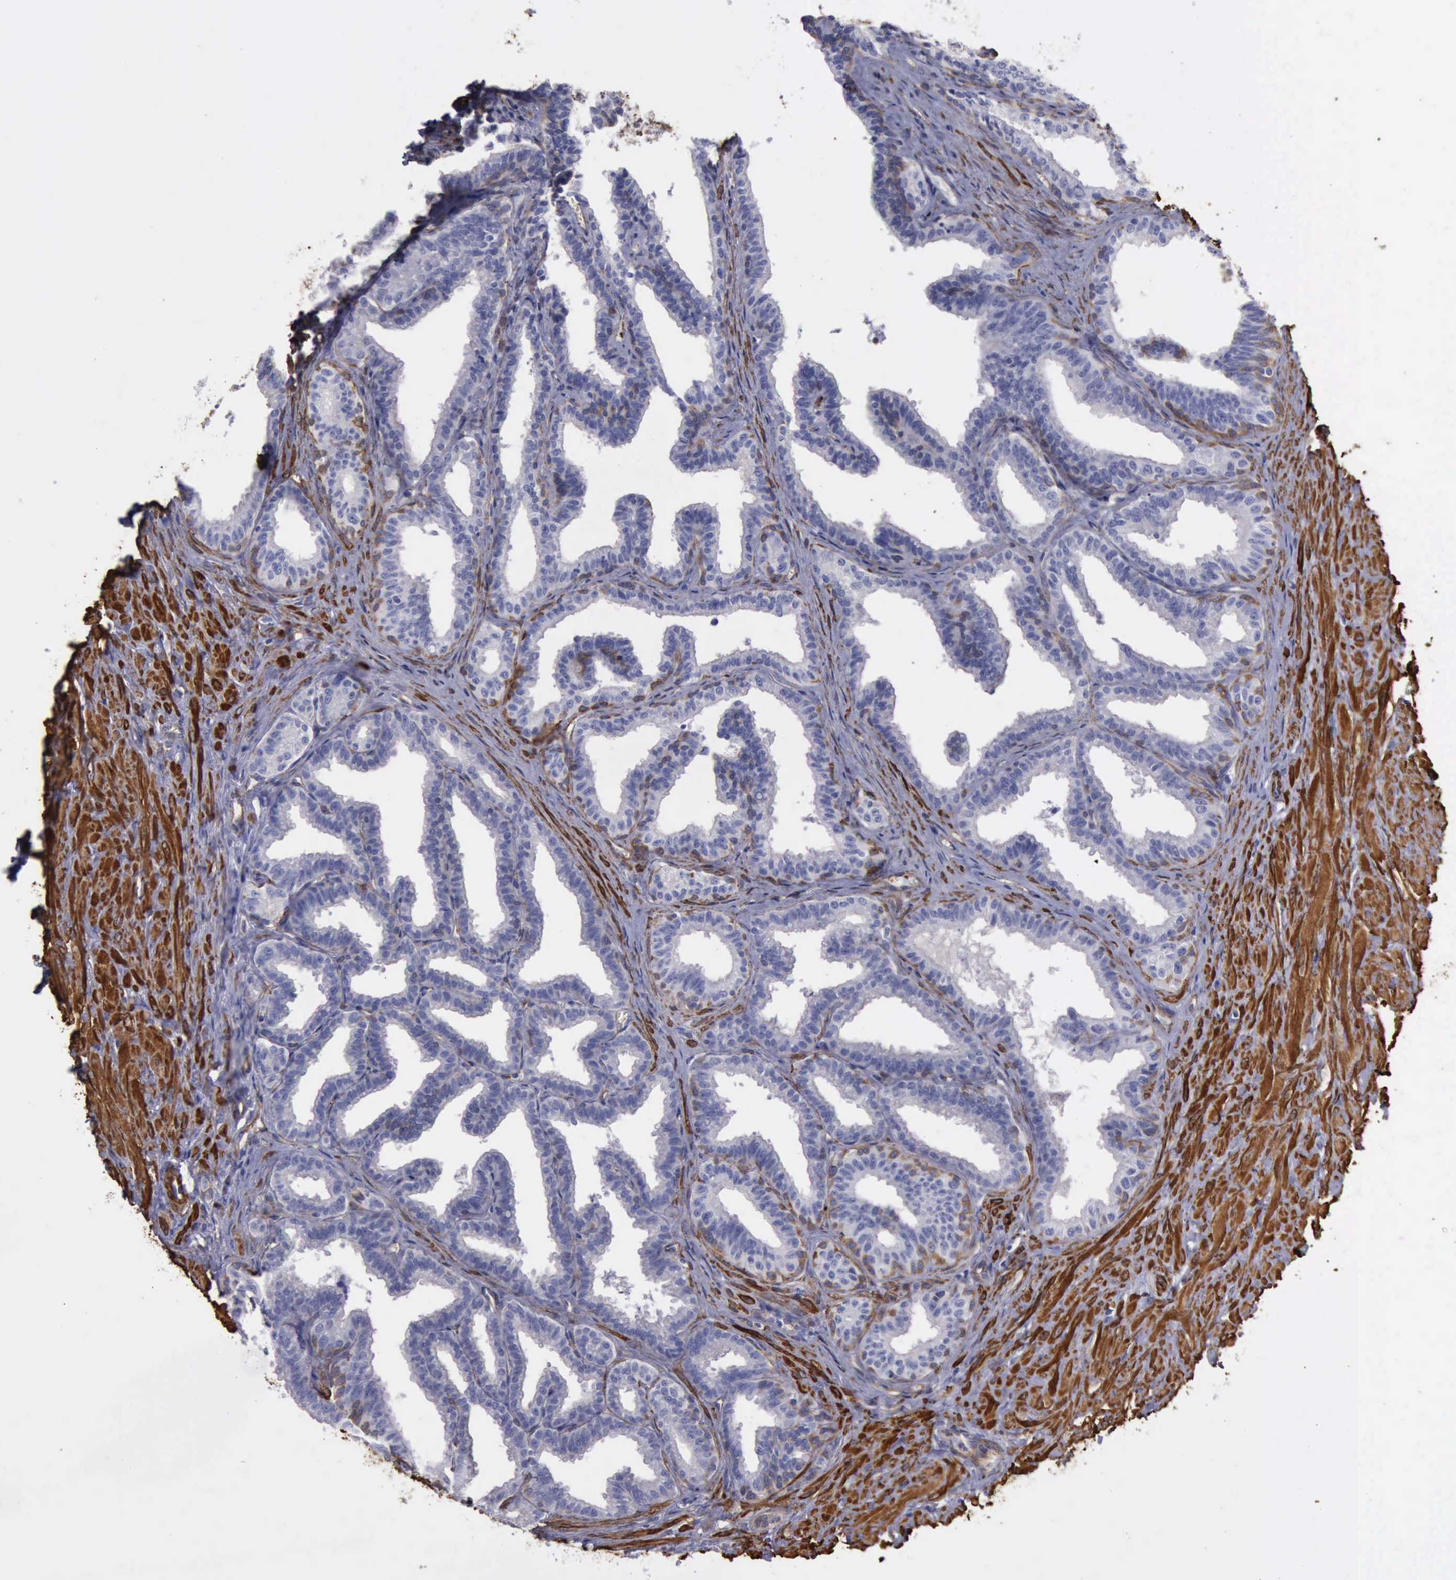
{"staining": {"intensity": "weak", "quantity": "<25%", "location": "cytoplasmic/membranous"}, "tissue": "seminal vesicle", "cell_type": "Glandular cells", "image_type": "normal", "snomed": [{"axis": "morphology", "description": "Normal tissue, NOS"}, {"axis": "topography", "description": "Seminal veicle"}], "caption": "Immunohistochemistry photomicrograph of normal seminal vesicle: seminal vesicle stained with DAB (3,3'-diaminobenzidine) displays no significant protein positivity in glandular cells.", "gene": "FLNA", "patient": {"sex": "male", "age": 26}}